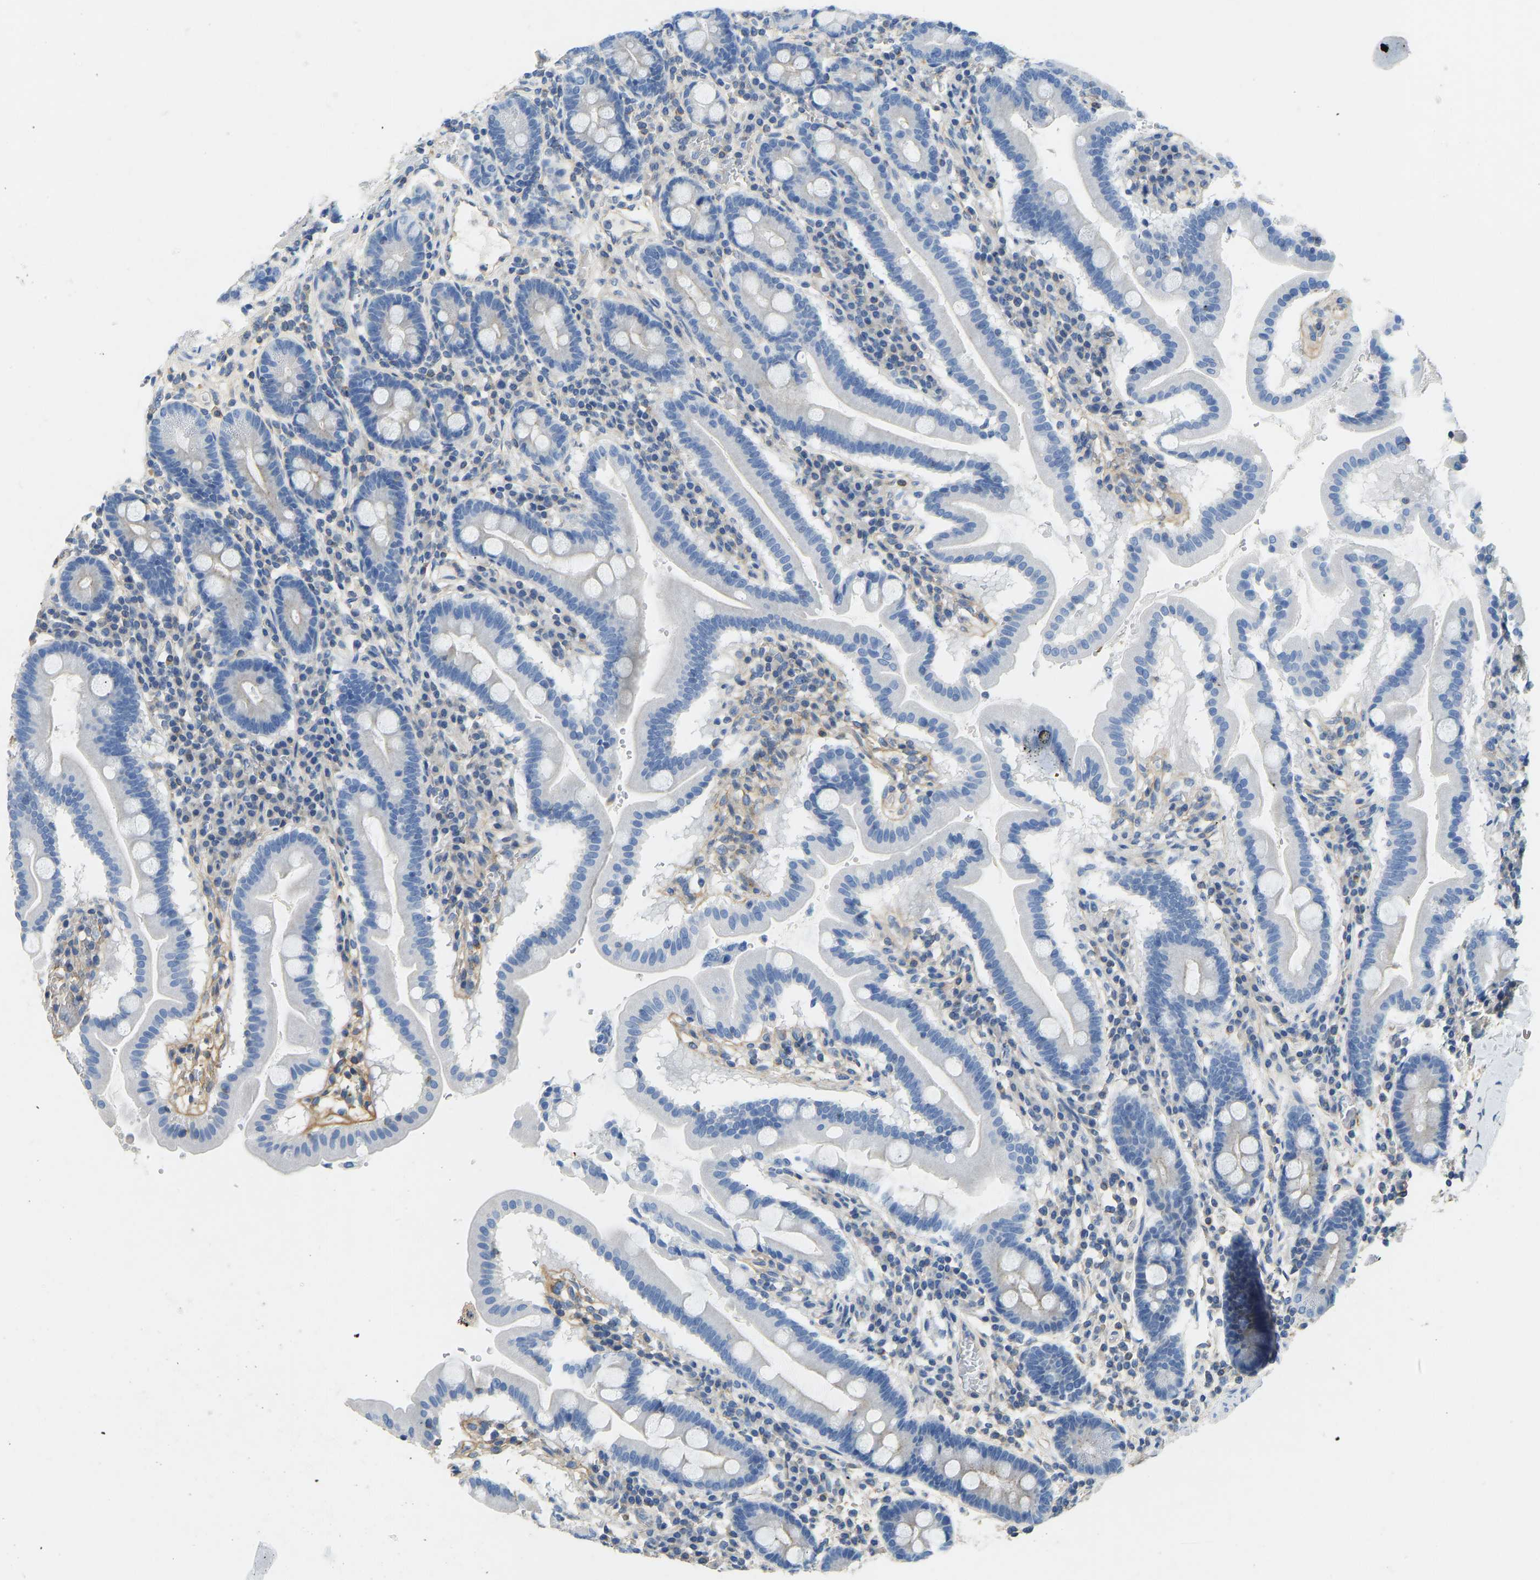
{"staining": {"intensity": "moderate", "quantity": "<25%", "location": "cytoplasmic/membranous"}, "tissue": "duodenum", "cell_type": "Glandular cells", "image_type": "normal", "snomed": [{"axis": "morphology", "description": "Normal tissue, NOS"}, {"axis": "topography", "description": "Duodenum"}], "caption": "Moderate cytoplasmic/membranous protein staining is present in about <25% of glandular cells in duodenum. The staining is performed using DAB (3,3'-diaminobenzidine) brown chromogen to label protein expression. The nuclei are counter-stained blue using hematoxylin.", "gene": "TECTA", "patient": {"sex": "male", "age": 50}}